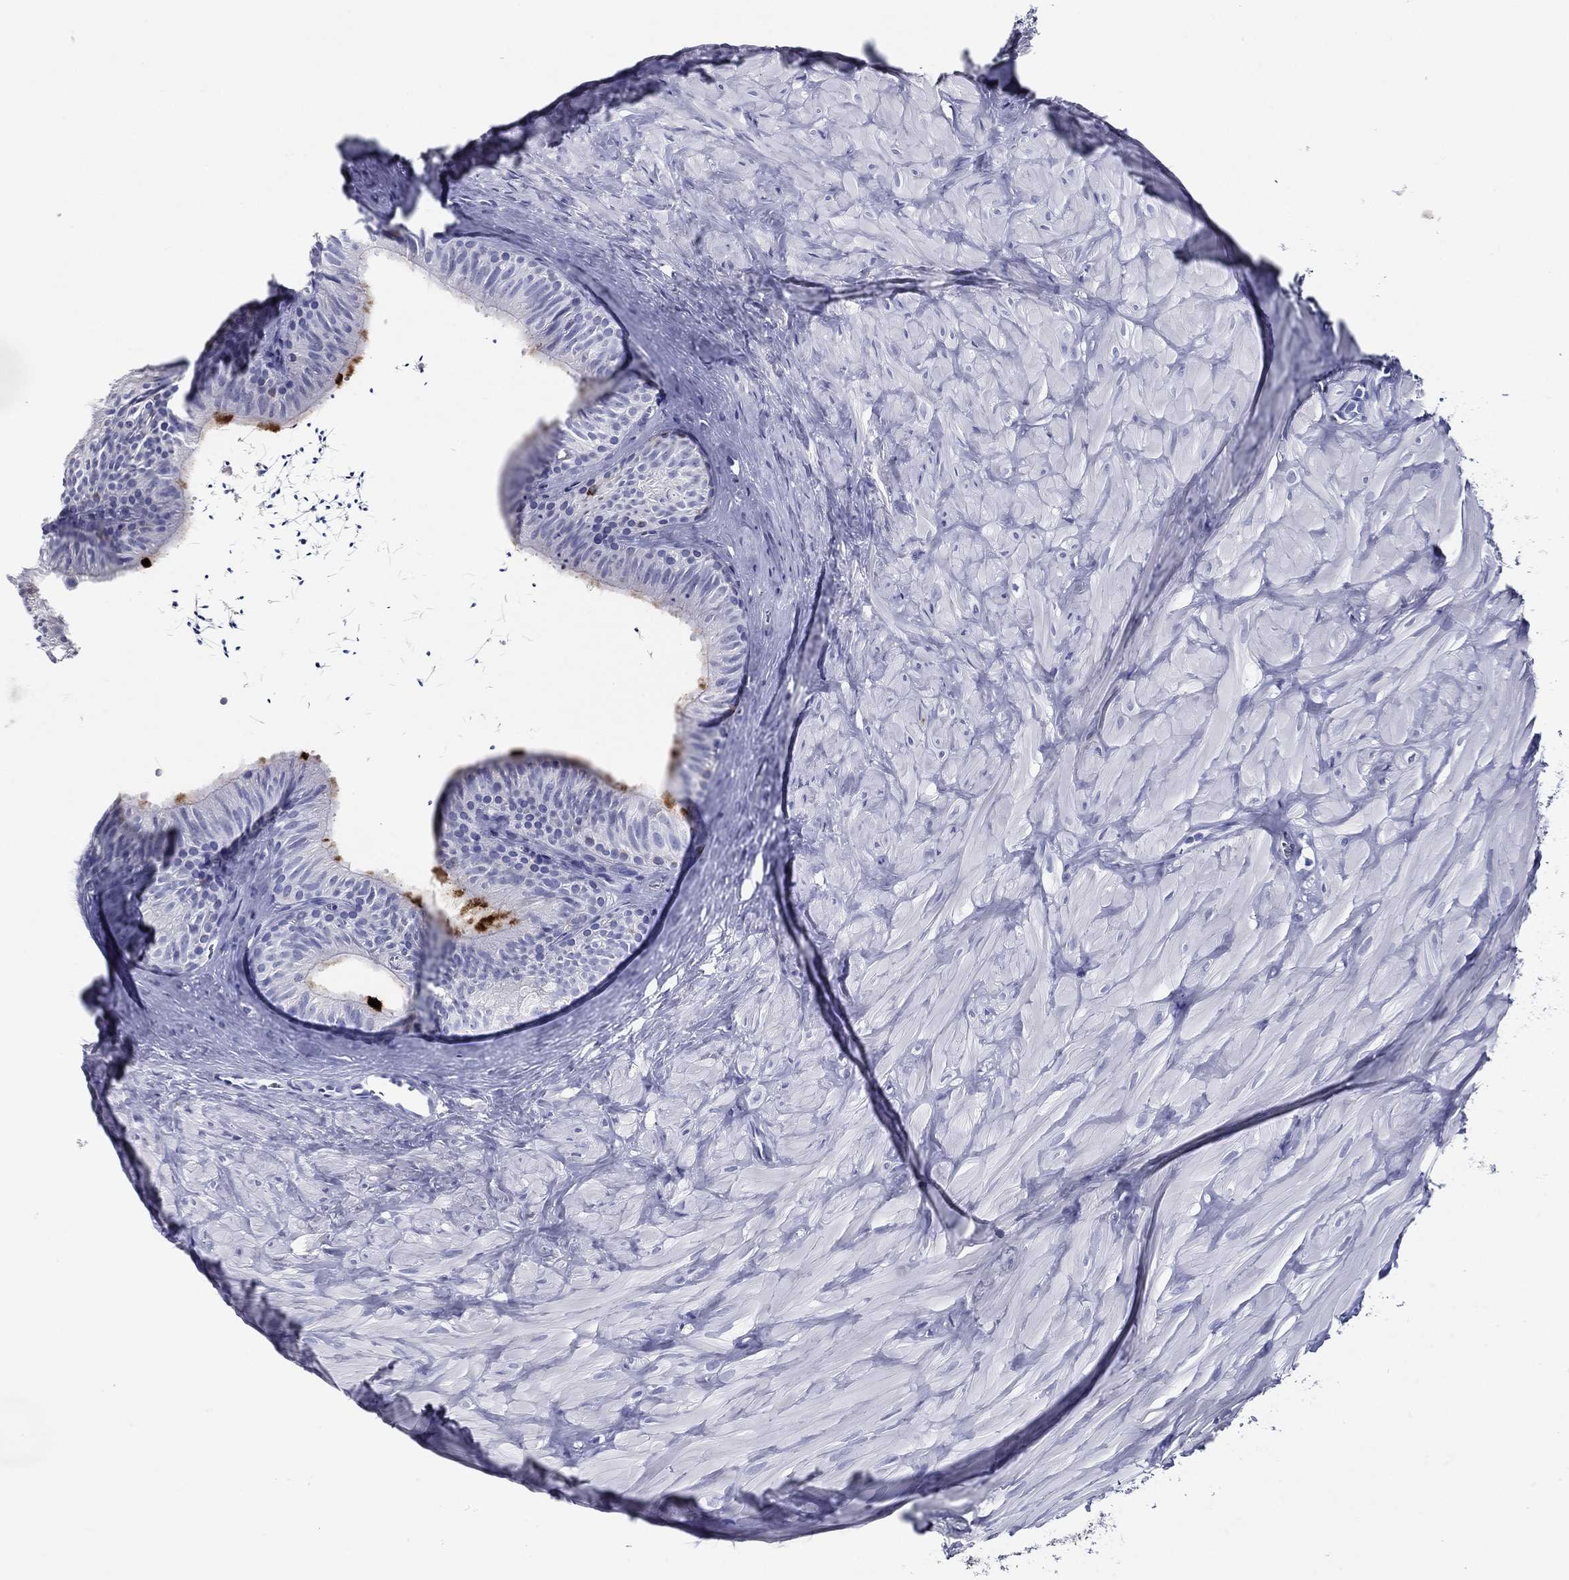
{"staining": {"intensity": "moderate", "quantity": "<25%", "location": "cytoplasmic/membranous"}, "tissue": "epididymis", "cell_type": "Glandular cells", "image_type": "normal", "snomed": [{"axis": "morphology", "description": "Normal tissue, NOS"}, {"axis": "topography", "description": "Epididymis"}], "caption": "Protein expression analysis of unremarkable epididymis exhibits moderate cytoplasmic/membranous positivity in approximately <25% of glandular cells. (DAB (3,3'-diaminobenzidine) IHC with brightfield microscopy, high magnification).", "gene": "ACE2", "patient": {"sex": "male", "age": 32}}